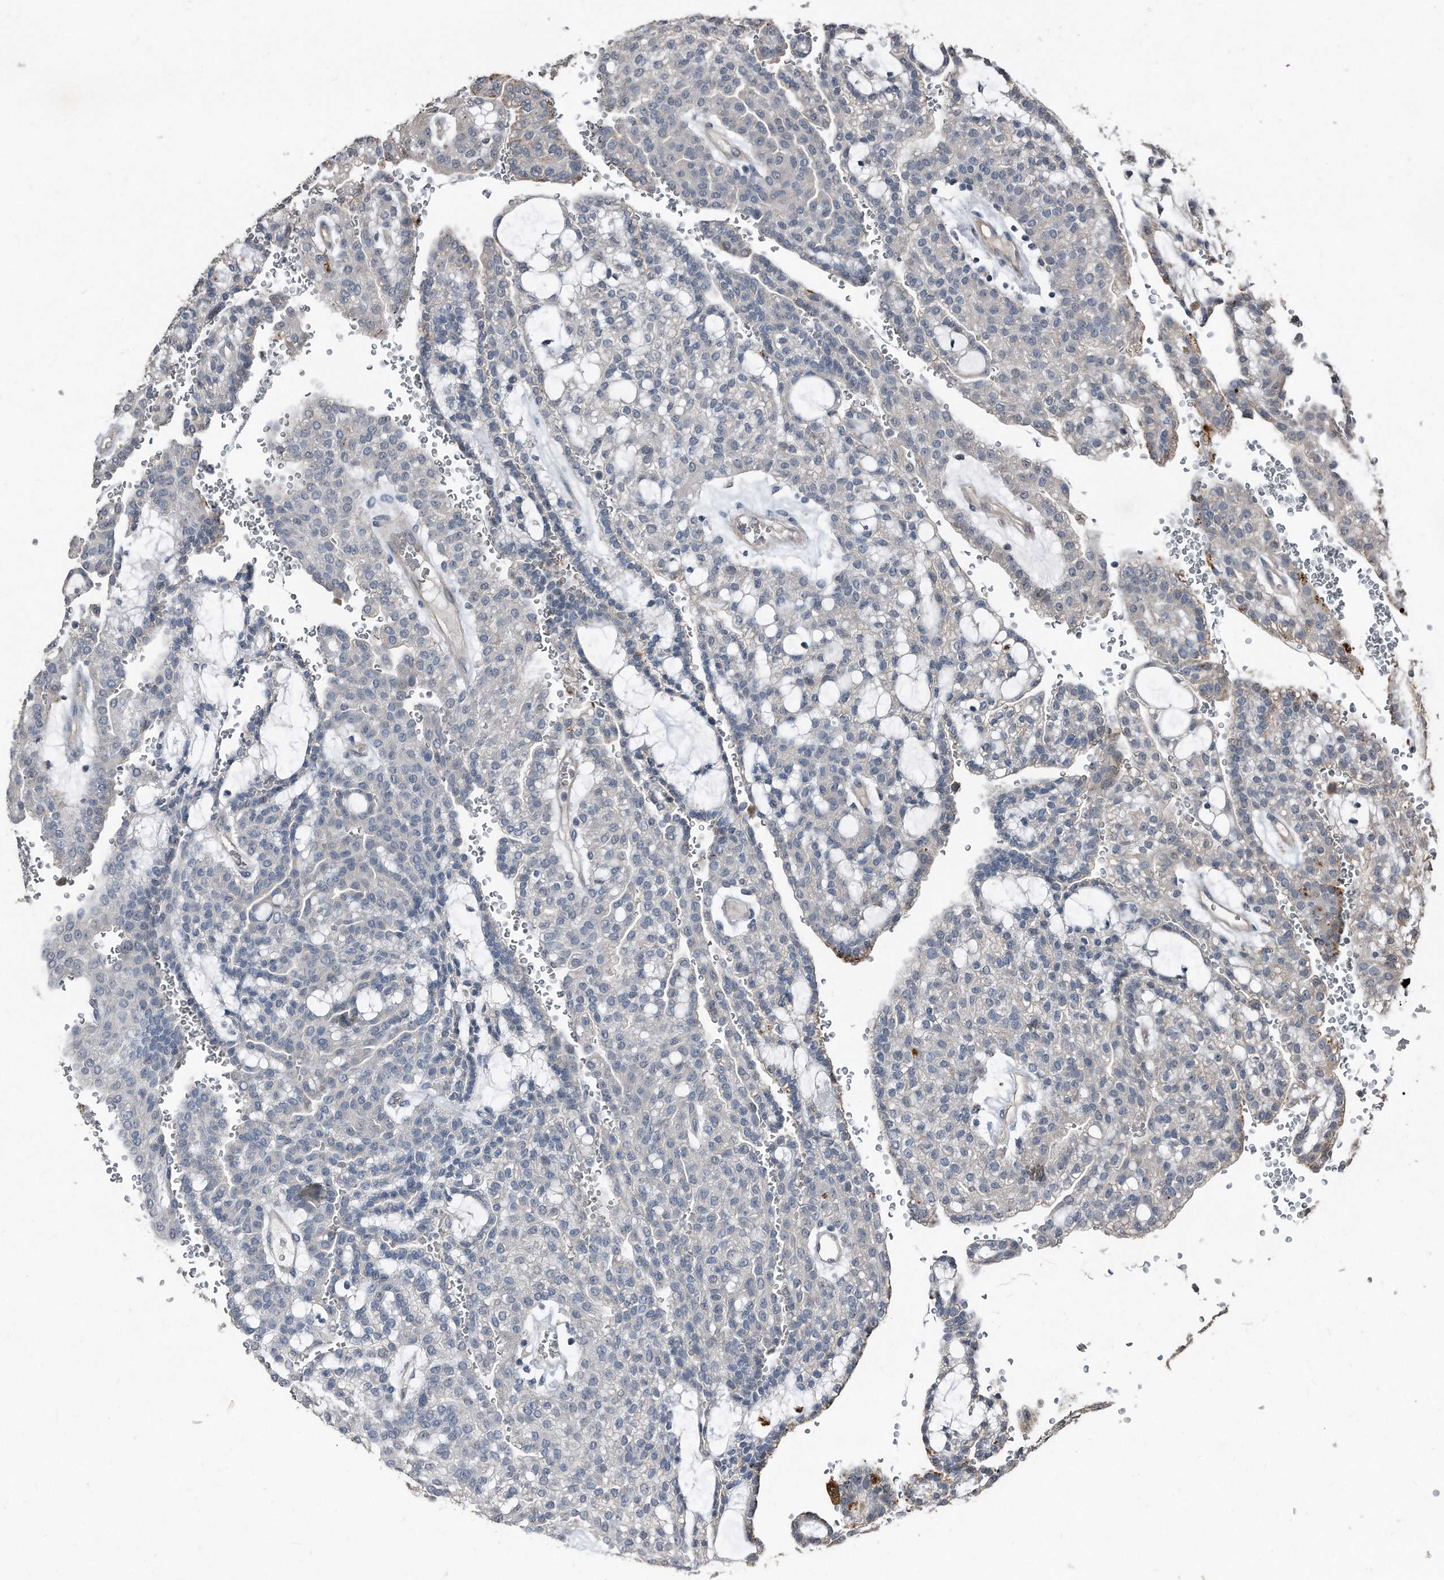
{"staining": {"intensity": "negative", "quantity": "none", "location": "none"}, "tissue": "renal cancer", "cell_type": "Tumor cells", "image_type": "cancer", "snomed": [{"axis": "morphology", "description": "Adenocarcinoma, NOS"}, {"axis": "topography", "description": "Kidney"}], "caption": "Renal adenocarcinoma was stained to show a protein in brown. There is no significant positivity in tumor cells. (Stains: DAB immunohistochemistry (IHC) with hematoxylin counter stain, Microscopy: brightfield microscopy at high magnification).", "gene": "ANKRD10", "patient": {"sex": "male", "age": 63}}